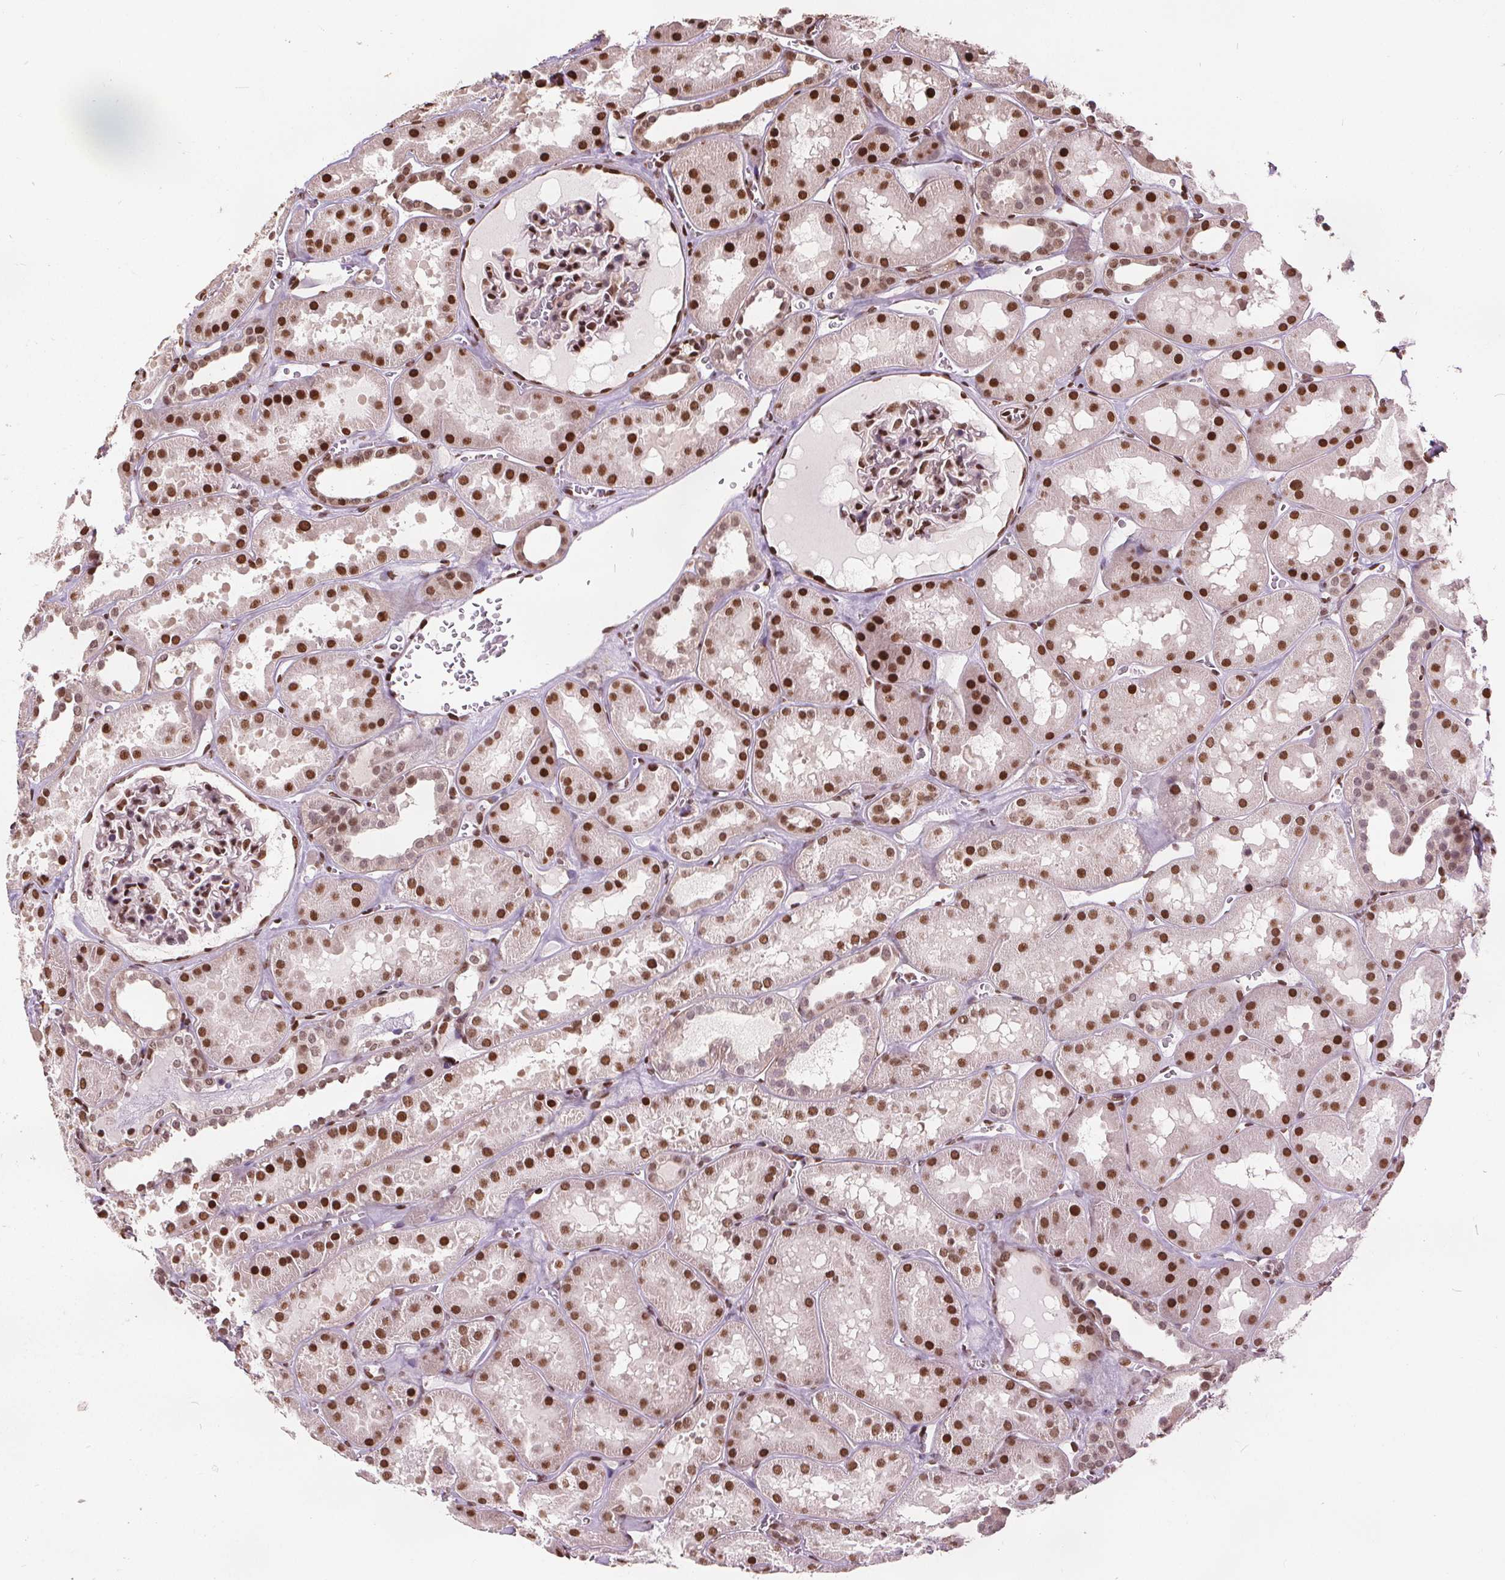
{"staining": {"intensity": "moderate", "quantity": ">75%", "location": "nuclear"}, "tissue": "kidney", "cell_type": "Cells in glomeruli", "image_type": "normal", "snomed": [{"axis": "morphology", "description": "Normal tissue, NOS"}, {"axis": "topography", "description": "Kidney"}], "caption": "Protein positivity by IHC displays moderate nuclear staining in approximately >75% of cells in glomeruli in normal kidney.", "gene": "ISLR2", "patient": {"sex": "female", "age": 41}}